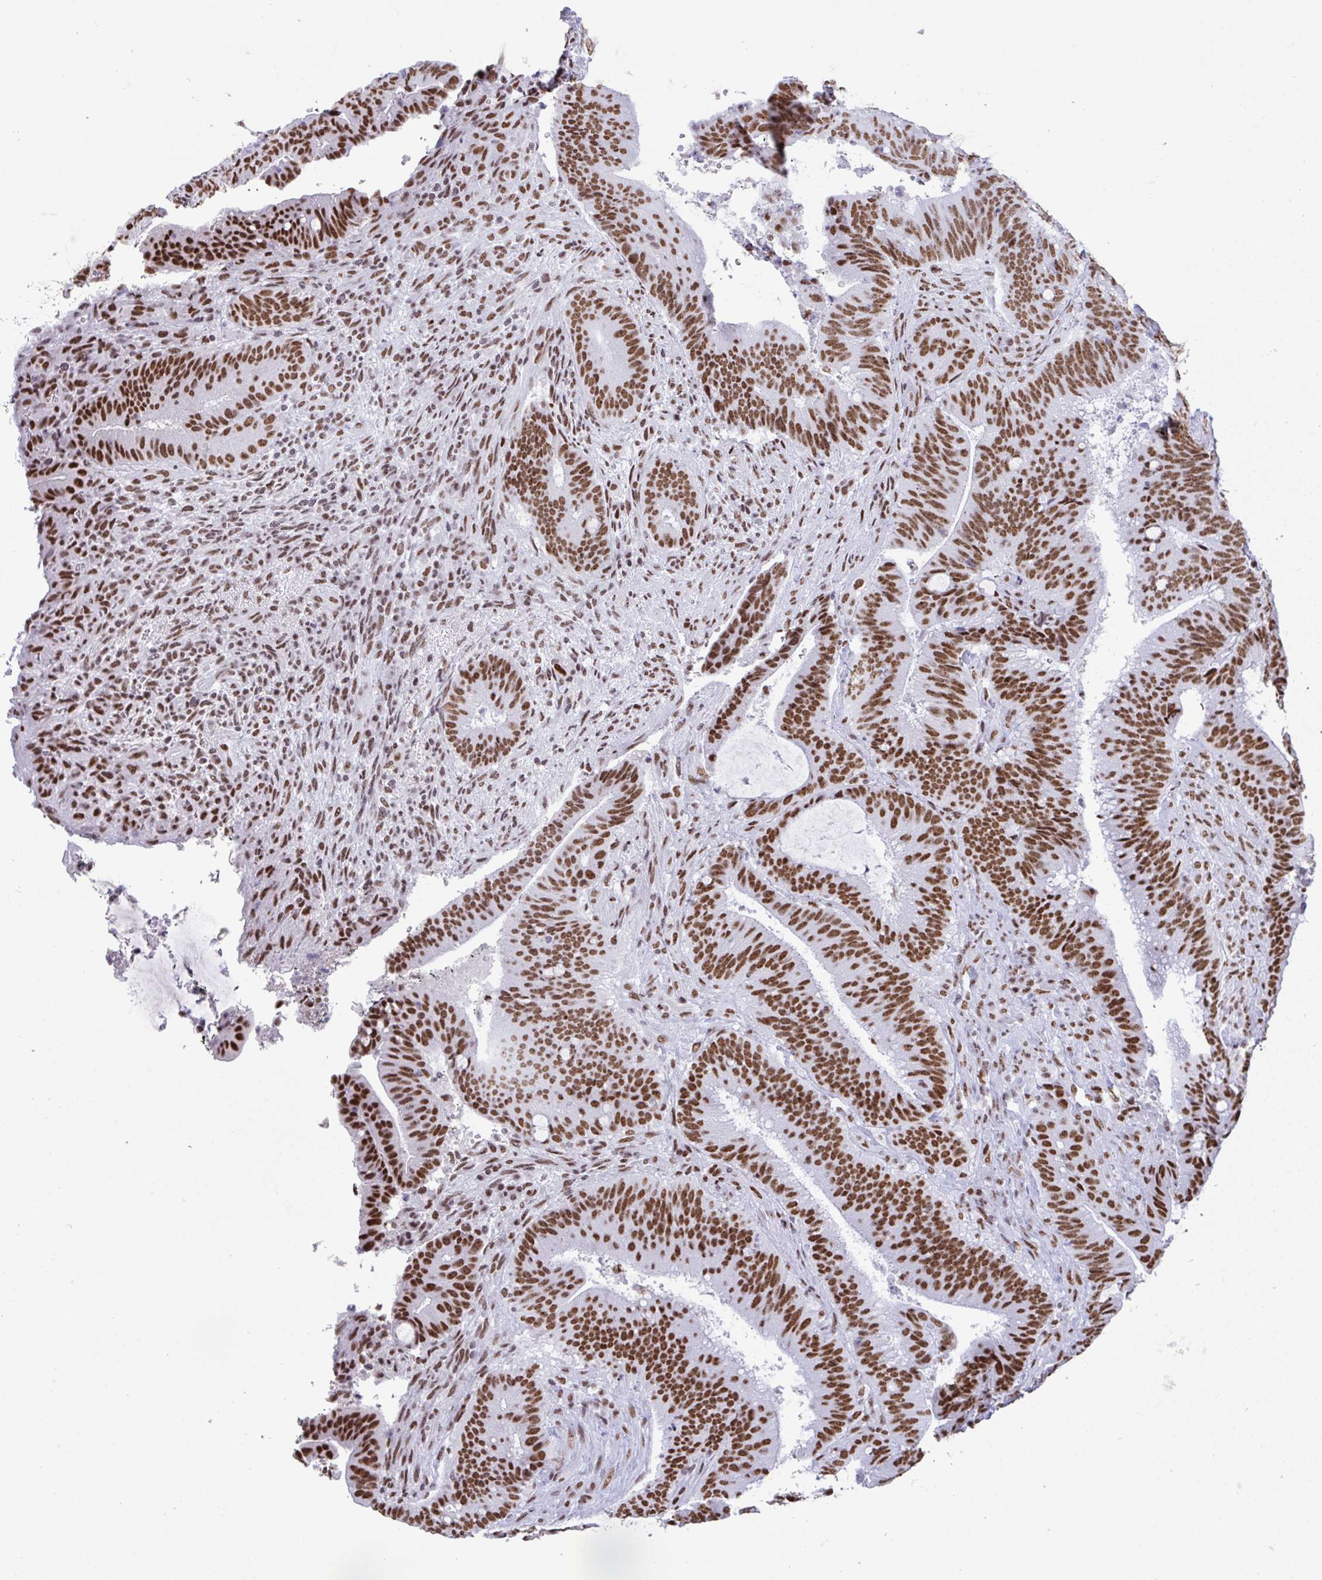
{"staining": {"intensity": "strong", "quantity": ">75%", "location": "nuclear"}, "tissue": "colorectal cancer", "cell_type": "Tumor cells", "image_type": "cancer", "snomed": [{"axis": "morphology", "description": "Adenocarcinoma, NOS"}, {"axis": "topography", "description": "Colon"}], "caption": "Strong nuclear positivity is identified in about >75% of tumor cells in colorectal adenocarcinoma.", "gene": "DDX52", "patient": {"sex": "female", "age": 43}}